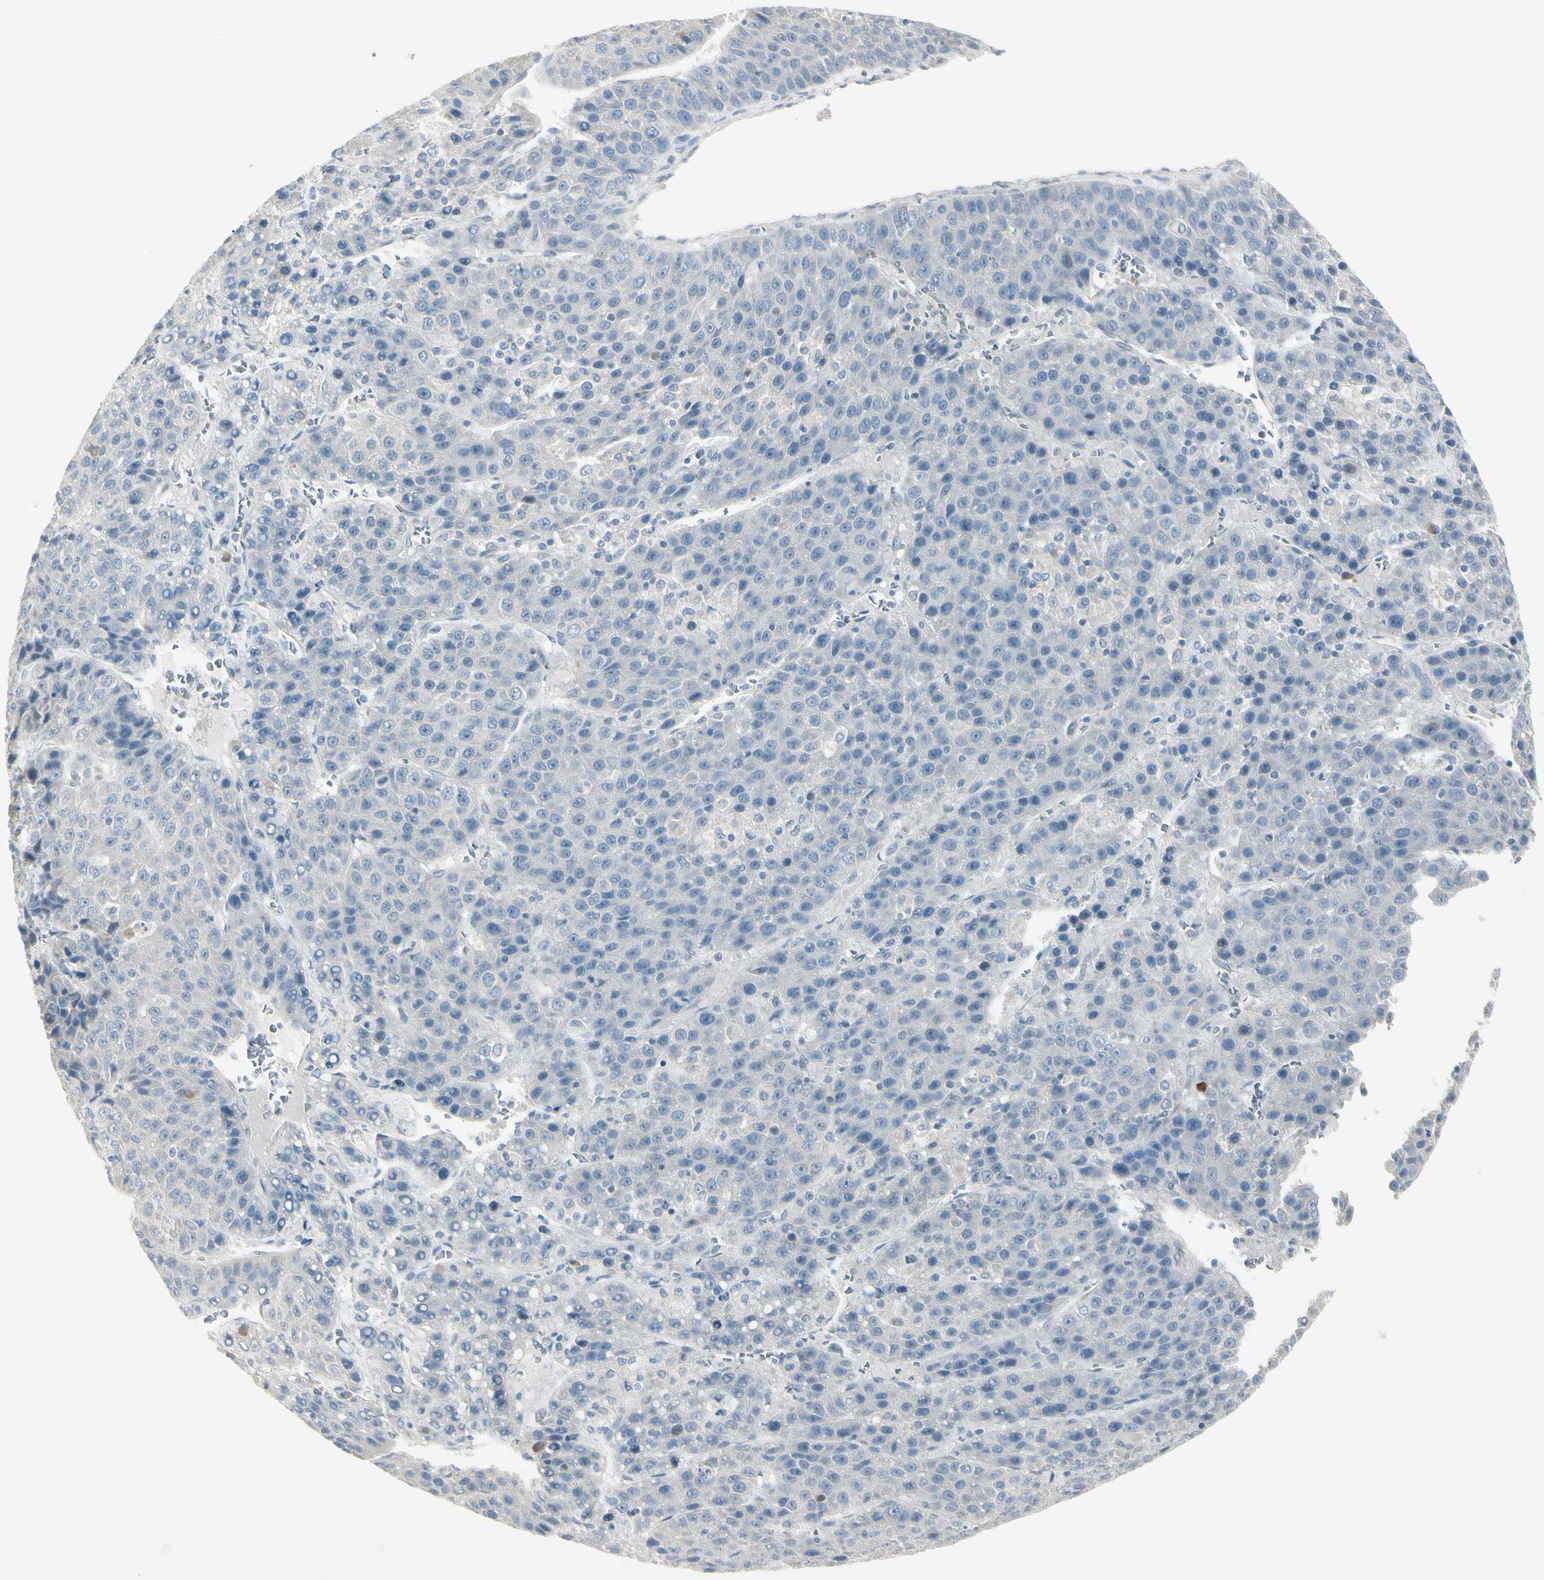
{"staining": {"intensity": "negative", "quantity": "none", "location": "none"}, "tissue": "liver cancer", "cell_type": "Tumor cells", "image_type": "cancer", "snomed": [{"axis": "morphology", "description": "Carcinoma, Hepatocellular, NOS"}, {"axis": "topography", "description": "Liver"}], "caption": "An image of liver hepatocellular carcinoma stained for a protein reveals no brown staining in tumor cells.", "gene": "MAPRE3", "patient": {"sex": "female", "age": 53}}